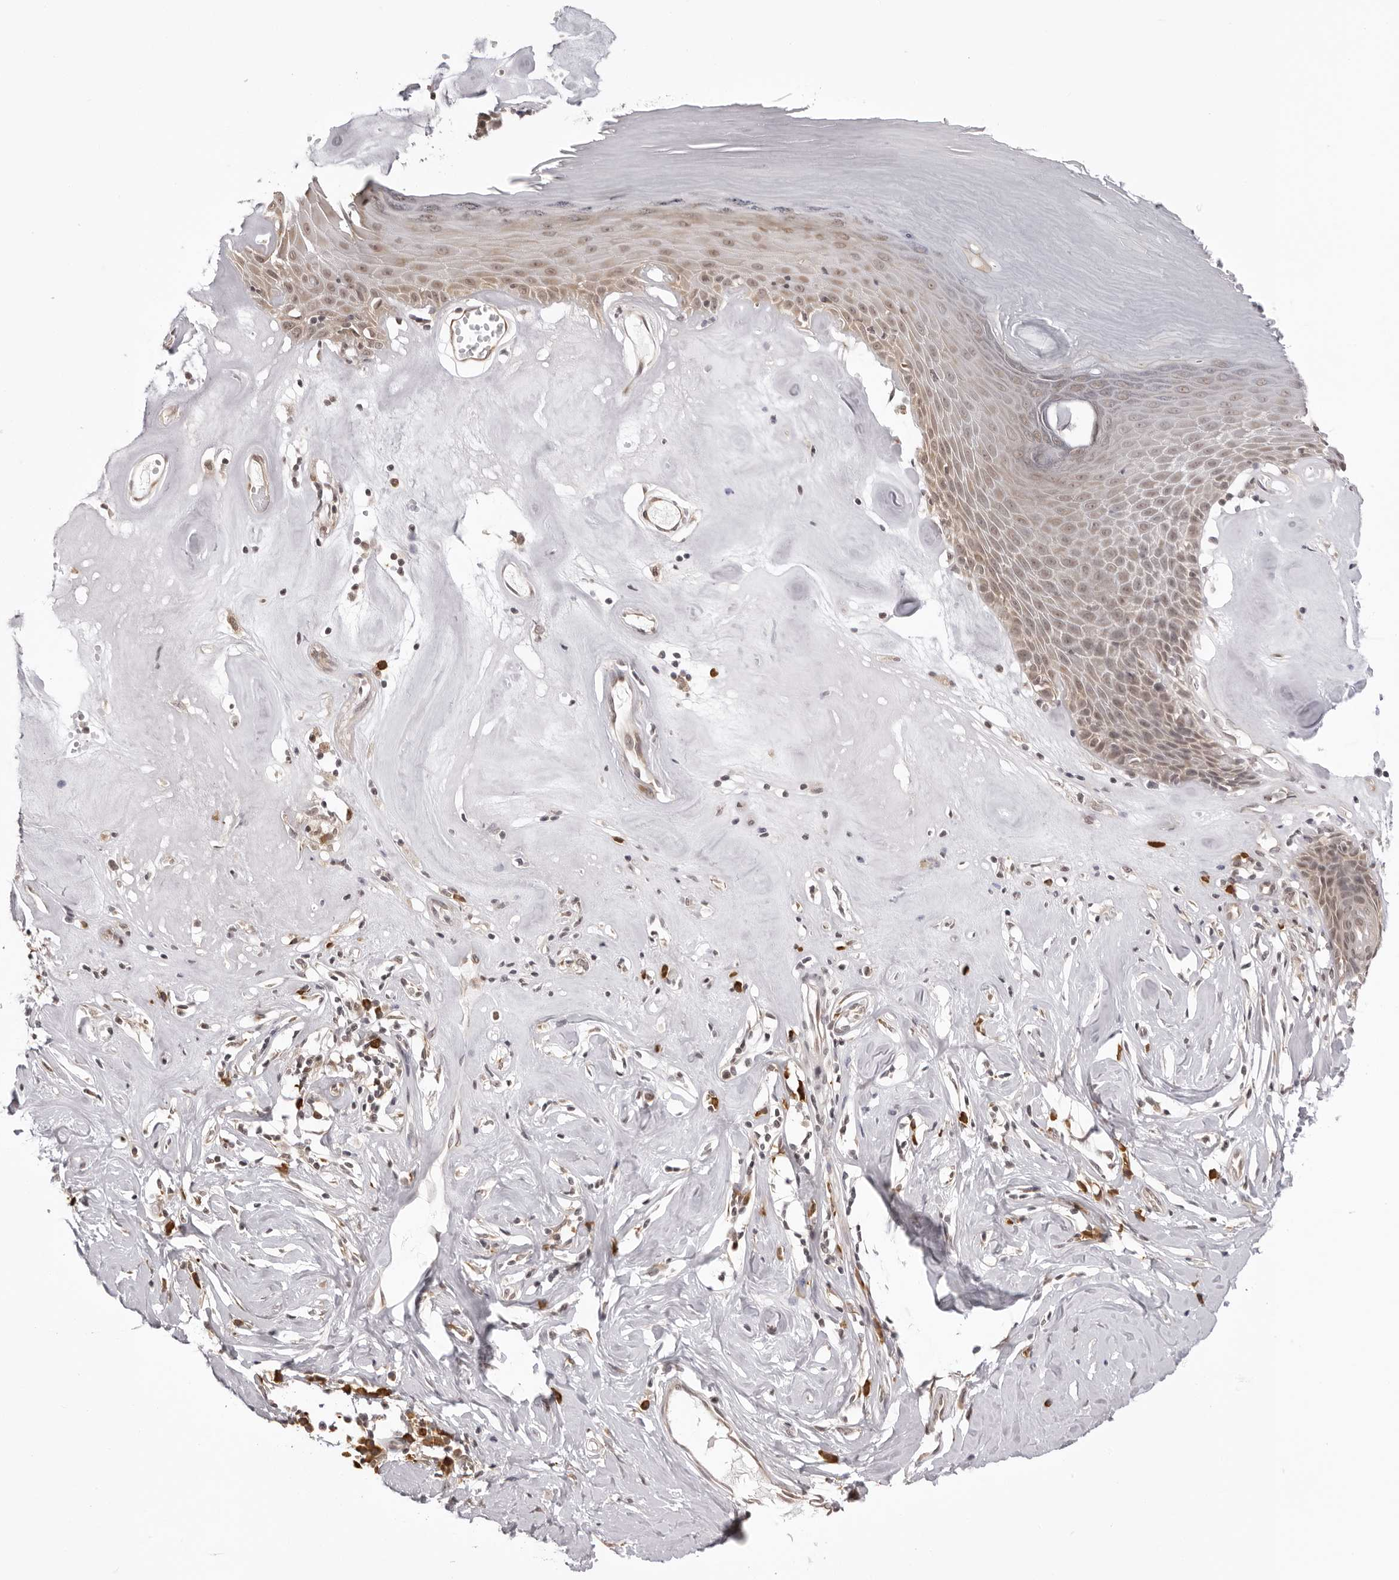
{"staining": {"intensity": "weak", "quantity": "25%-75%", "location": "cytoplasmic/membranous,nuclear"}, "tissue": "skin", "cell_type": "Epidermal cells", "image_type": "normal", "snomed": [{"axis": "morphology", "description": "Normal tissue, NOS"}, {"axis": "morphology", "description": "Inflammation, NOS"}, {"axis": "topography", "description": "Vulva"}], "caption": "Skin was stained to show a protein in brown. There is low levels of weak cytoplasmic/membranous,nuclear expression in approximately 25%-75% of epidermal cells.", "gene": "ZC3H11A", "patient": {"sex": "female", "age": 84}}